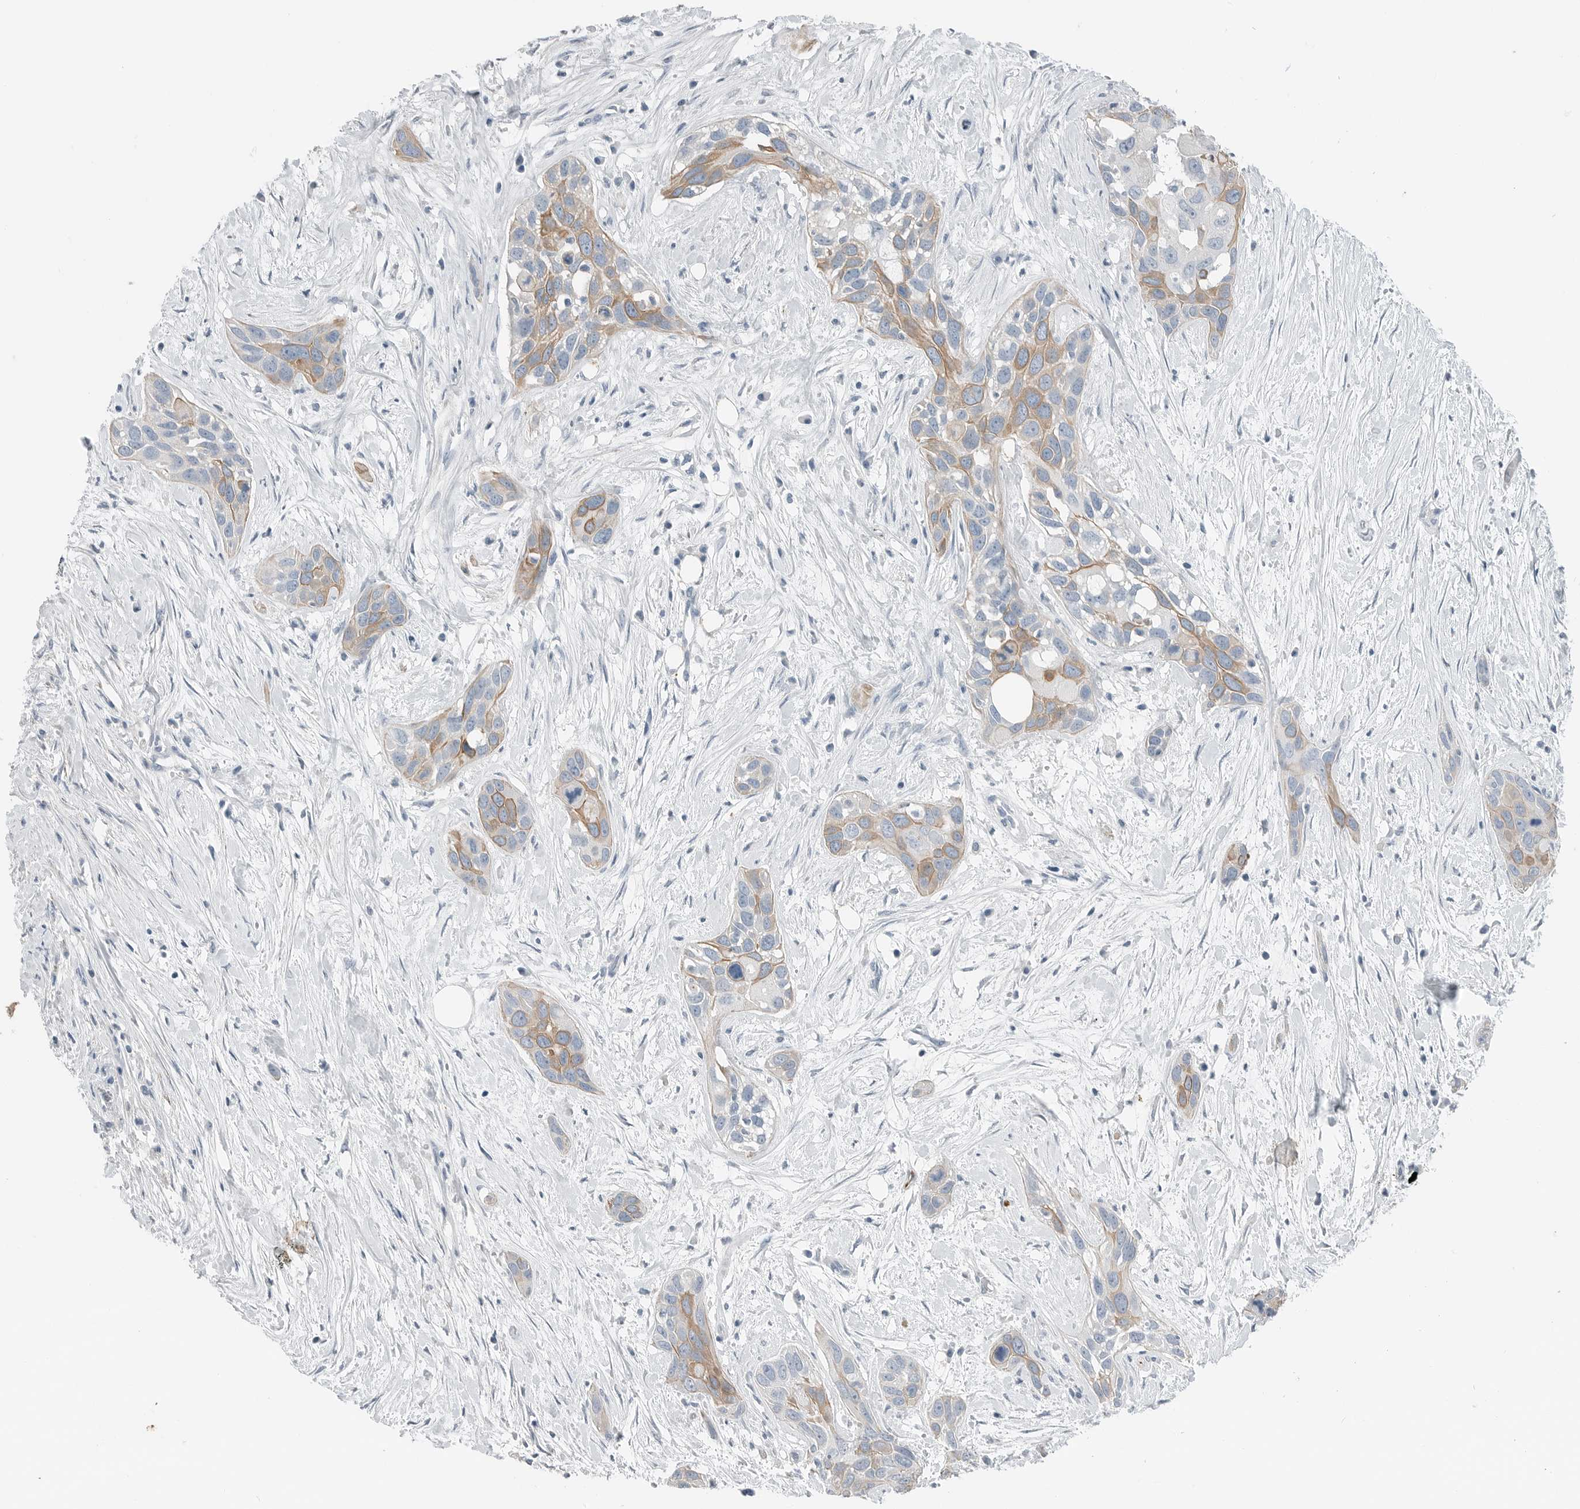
{"staining": {"intensity": "moderate", "quantity": "25%-75%", "location": "cytoplasmic/membranous"}, "tissue": "pancreatic cancer", "cell_type": "Tumor cells", "image_type": "cancer", "snomed": [{"axis": "morphology", "description": "Adenocarcinoma, NOS"}, {"axis": "topography", "description": "Pancreas"}], "caption": "Immunohistochemistry (IHC) (DAB) staining of human pancreatic cancer (adenocarcinoma) shows moderate cytoplasmic/membranous protein positivity in approximately 25%-75% of tumor cells.", "gene": "SERPINB7", "patient": {"sex": "female", "age": 60}}